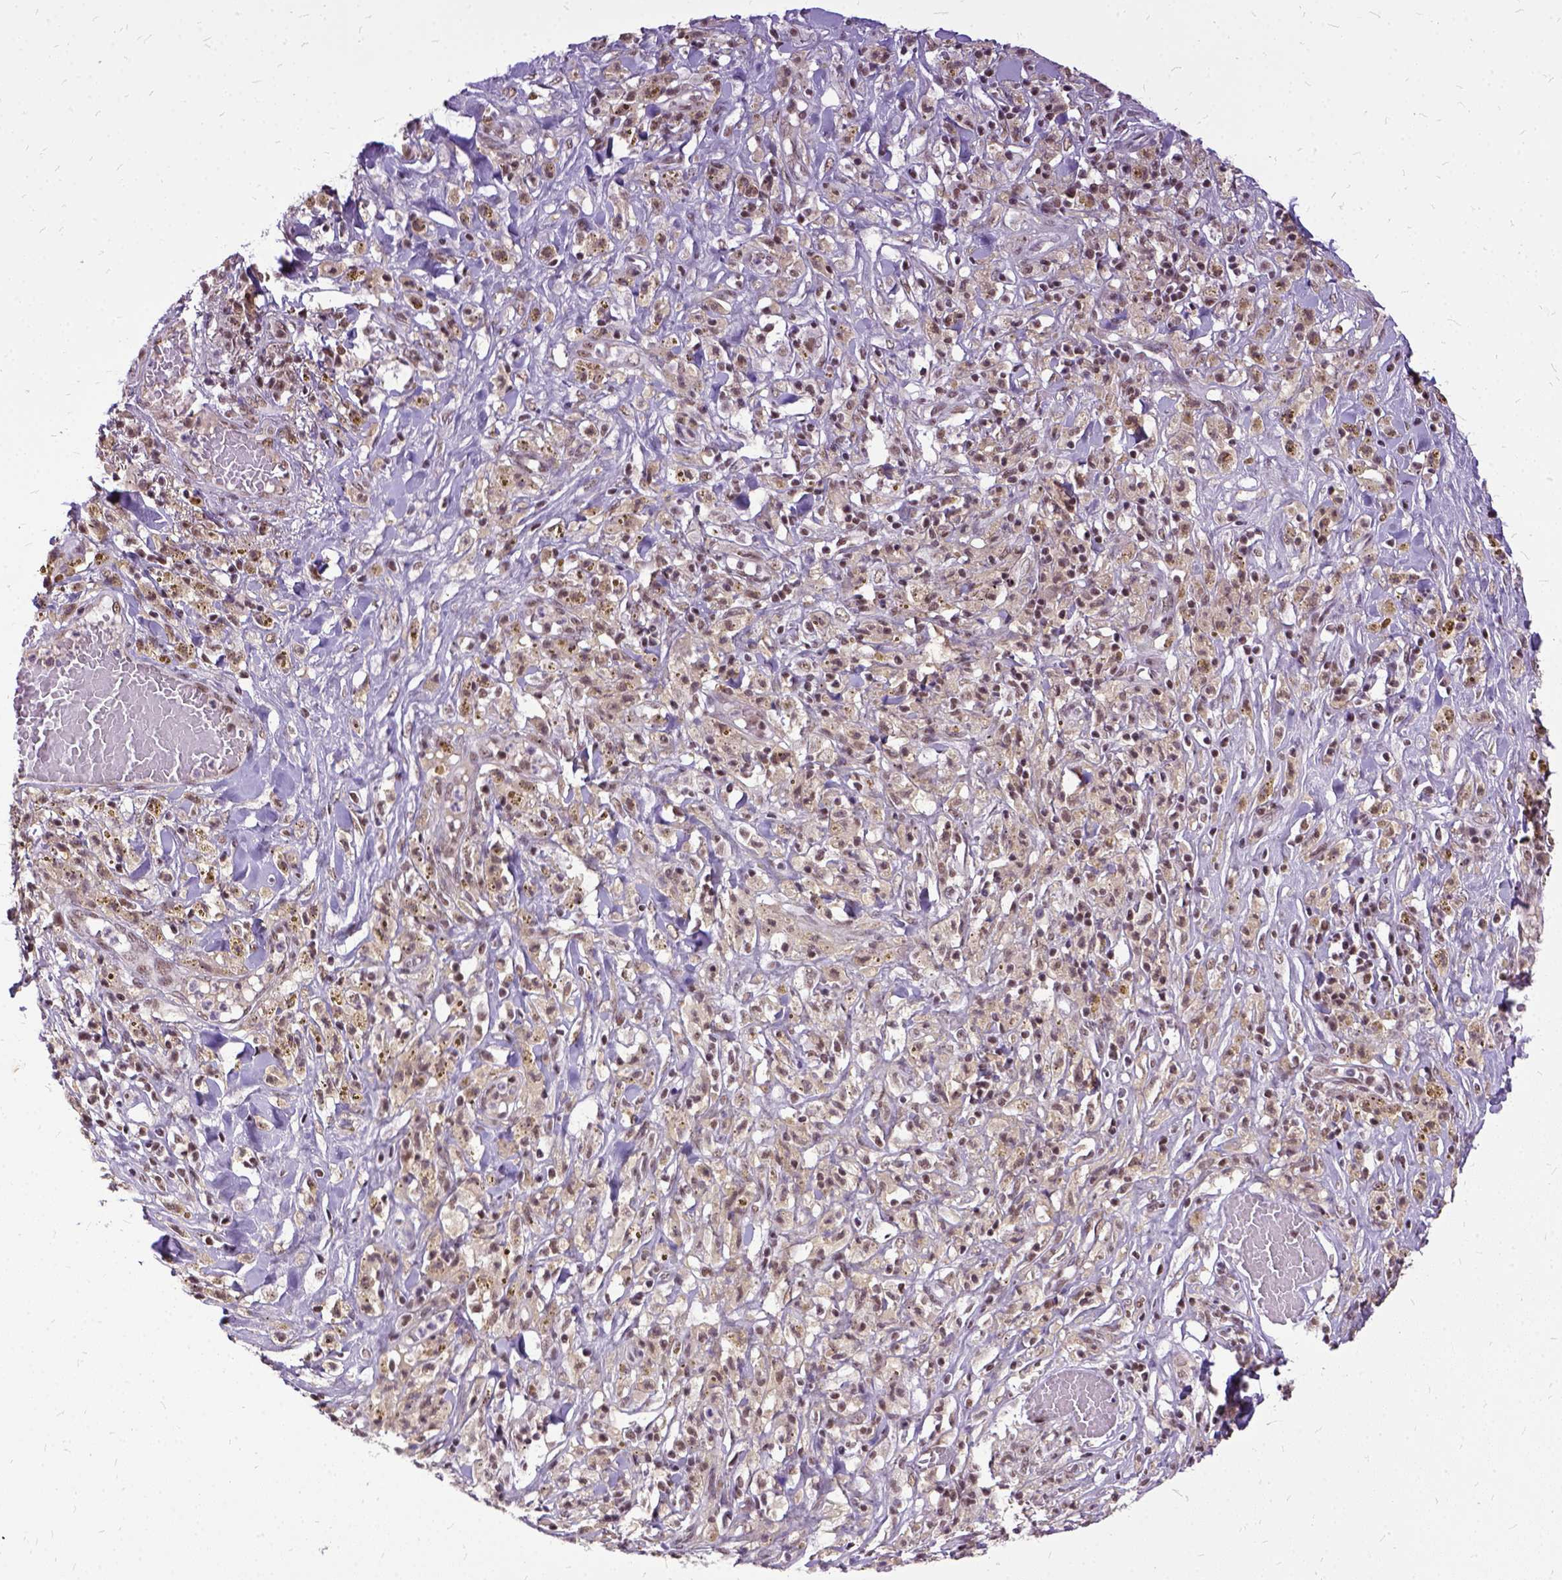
{"staining": {"intensity": "weak", "quantity": ">75%", "location": "nuclear"}, "tissue": "melanoma", "cell_type": "Tumor cells", "image_type": "cancer", "snomed": [{"axis": "morphology", "description": "Malignant melanoma, NOS"}, {"axis": "topography", "description": "Skin"}], "caption": "Weak nuclear staining for a protein is present in about >75% of tumor cells of malignant melanoma using immunohistochemistry.", "gene": "SETD1A", "patient": {"sex": "female", "age": 91}}